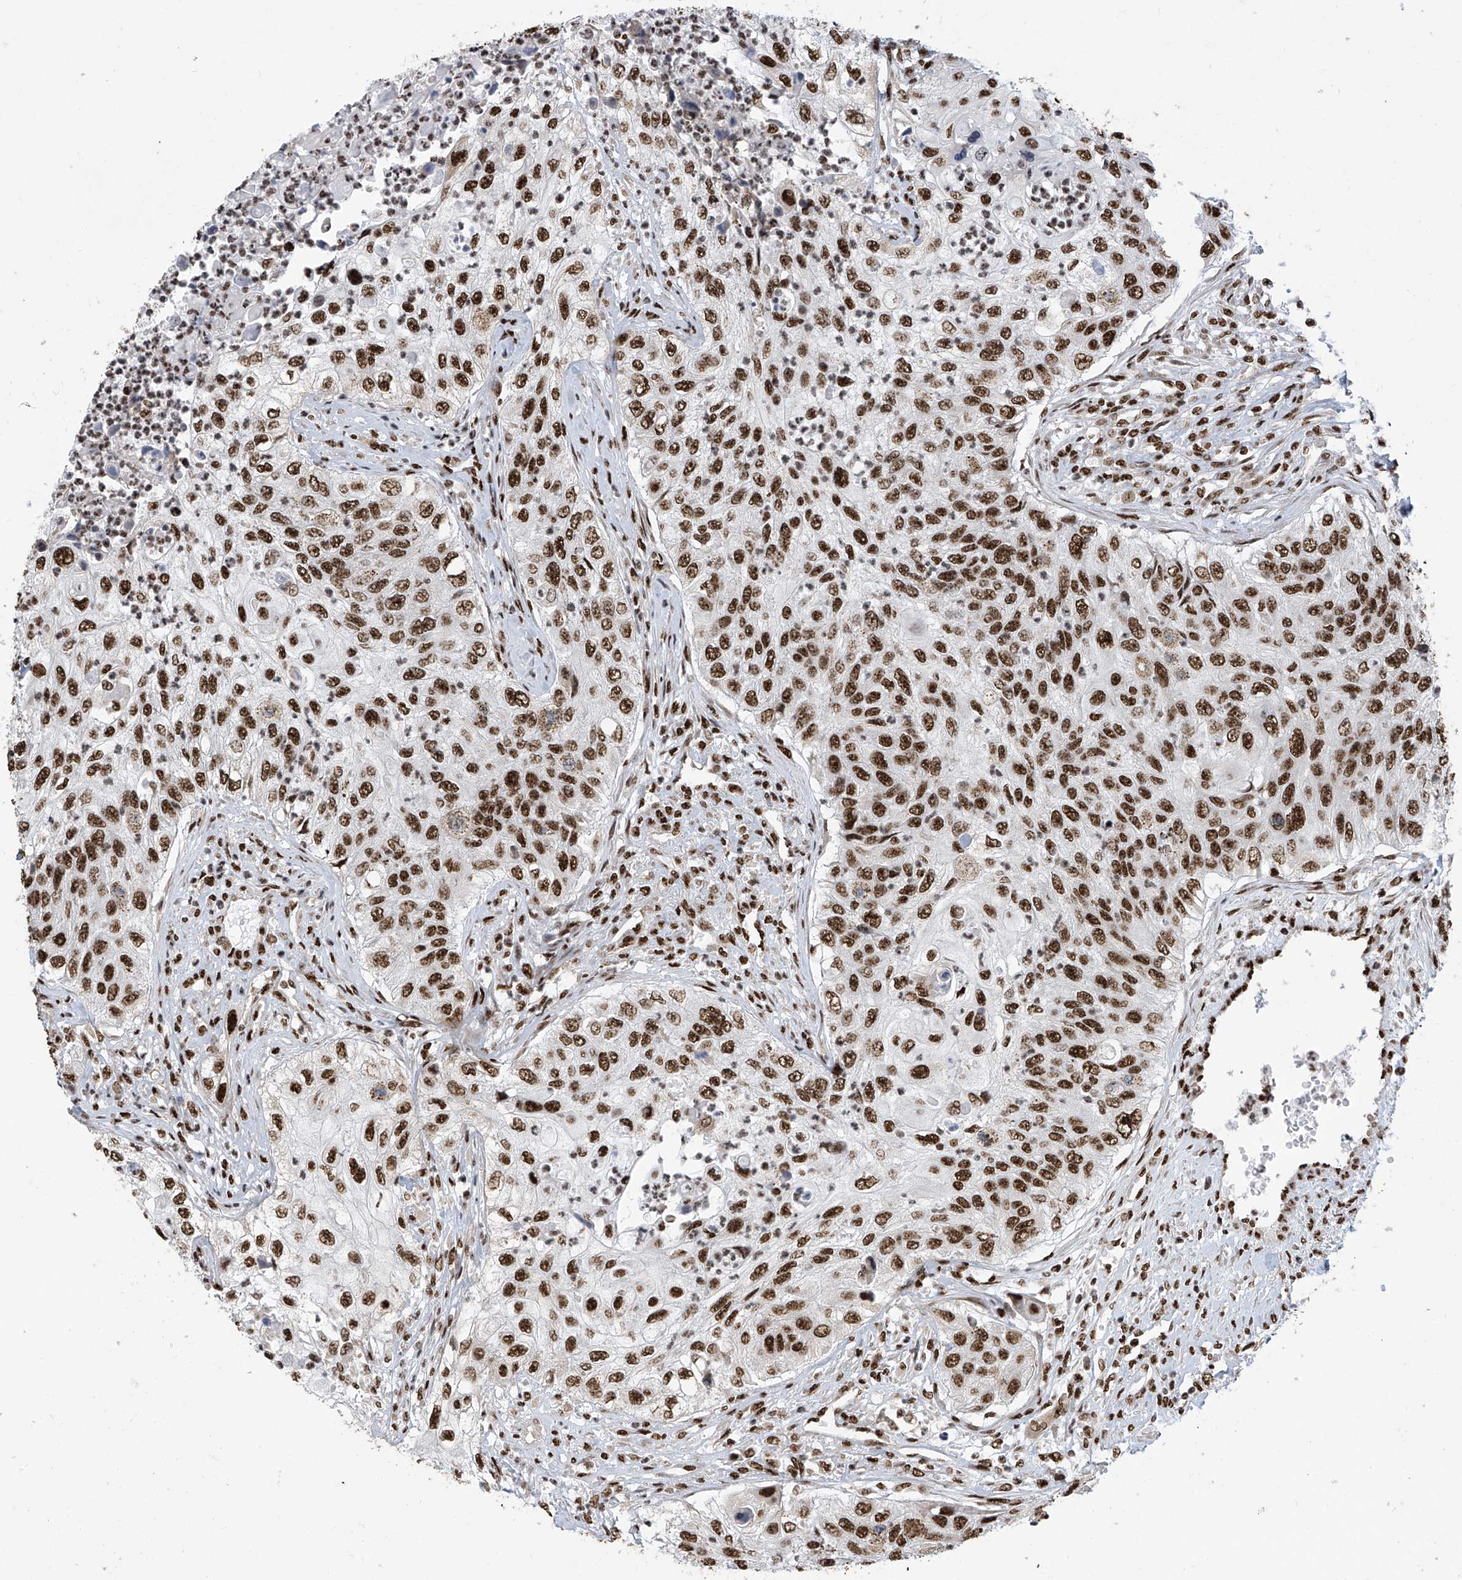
{"staining": {"intensity": "strong", "quantity": ">75%", "location": "nuclear"}, "tissue": "urothelial cancer", "cell_type": "Tumor cells", "image_type": "cancer", "snomed": [{"axis": "morphology", "description": "Urothelial carcinoma, High grade"}, {"axis": "topography", "description": "Urinary bladder"}], "caption": "High-magnification brightfield microscopy of urothelial cancer stained with DAB (brown) and counterstained with hematoxylin (blue). tumor cells exhibit strong nuclear expression is seen in about>75% of cells. (IHC, brightfield microscopy, high magnification).", "gene": "APLF", "patient": {"sex": "female", "age": 60}}